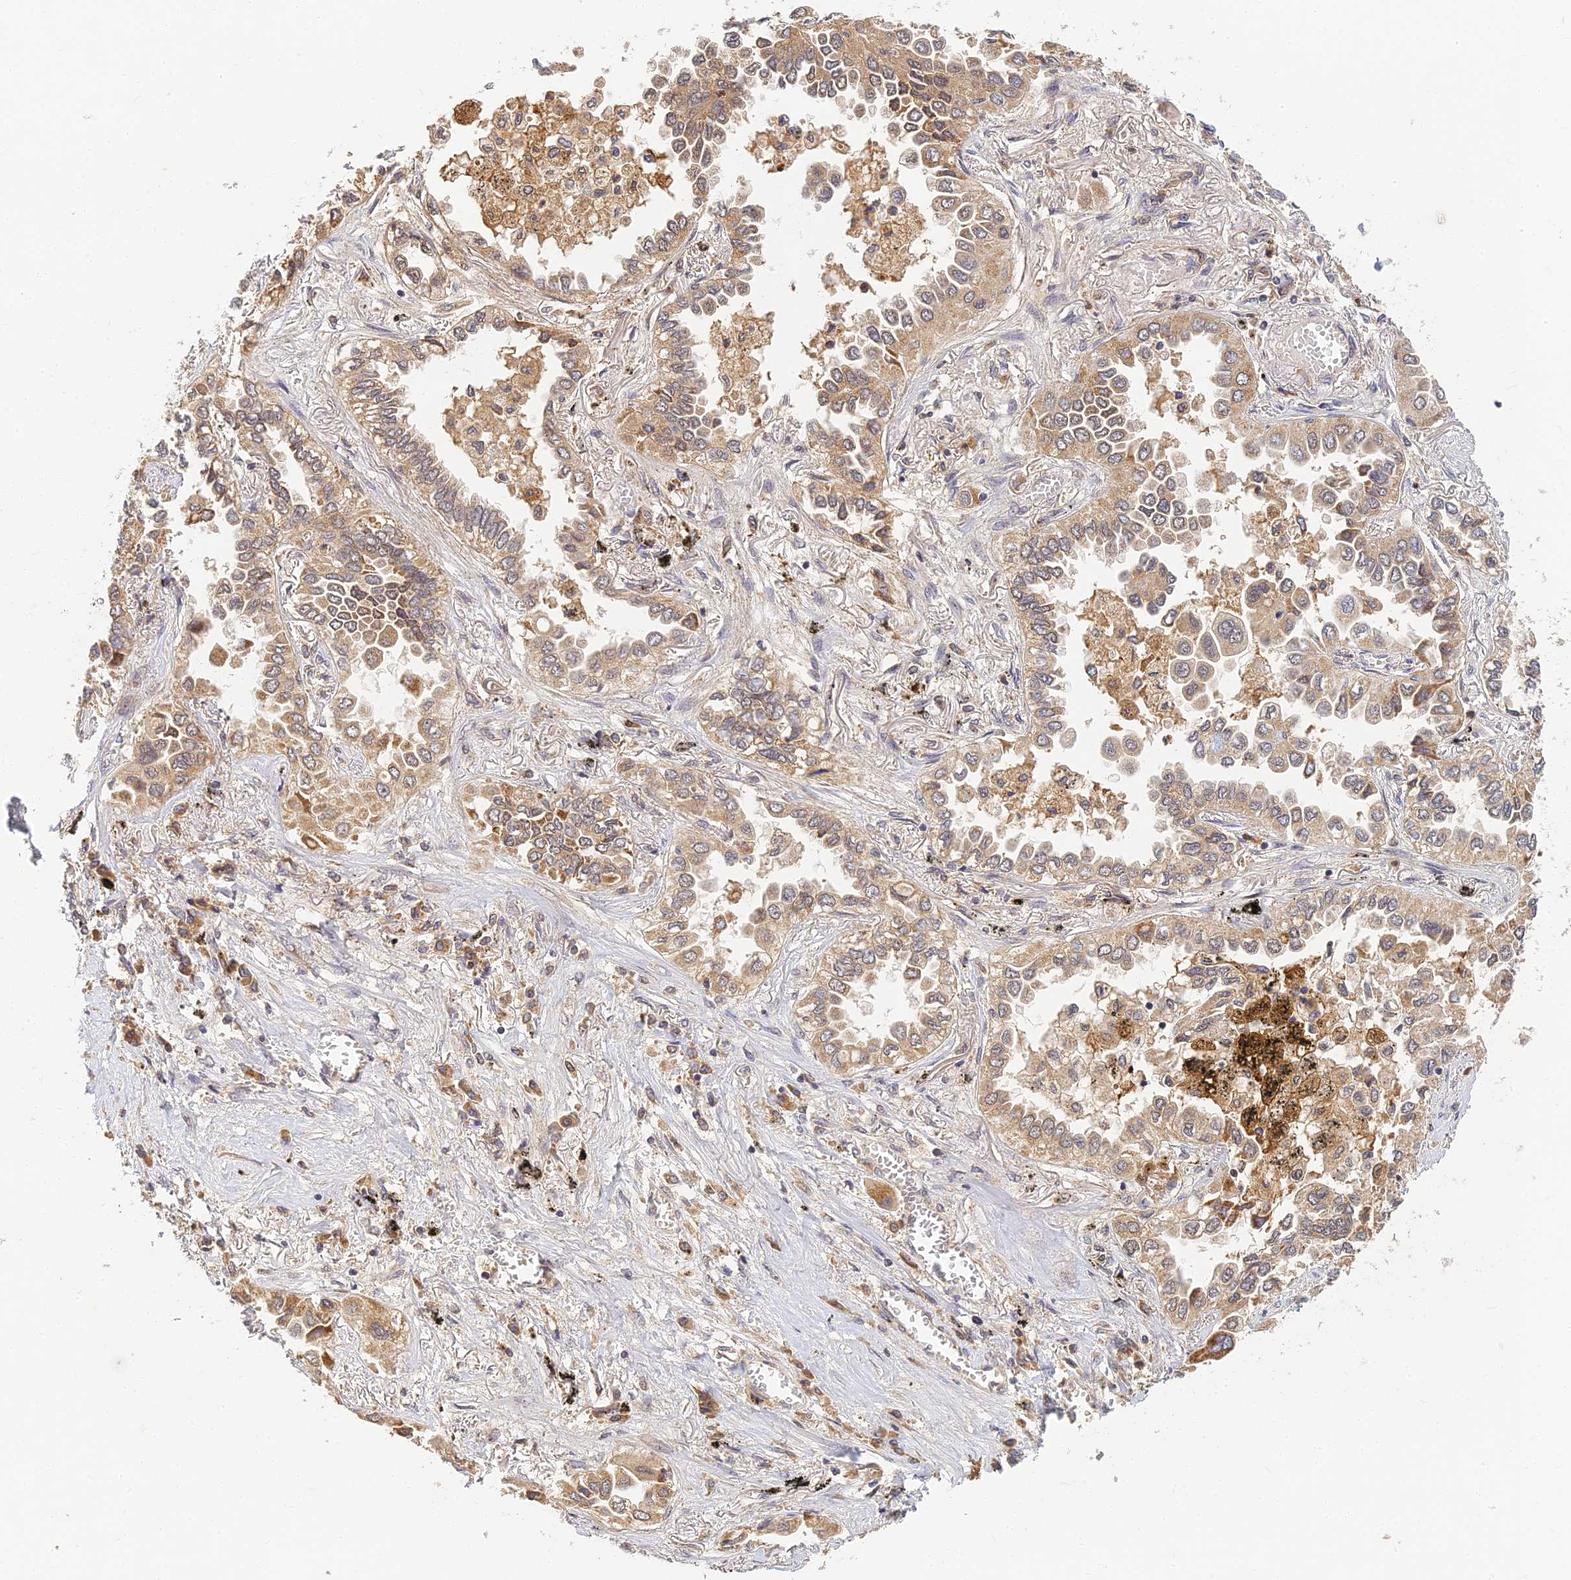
{"staining": {"intensity": "moderate", "quantity": ">75%", "location": "cytoplasmic/membranous"}, "tissue": "lung cancer", "cell_type": "Tumor cells", "image_type": "cancer", "snomed": [{"axis": "morphology", "description": "Adenocarcinoma, NOS"}, {"axis": "topography", "description": "Lung"}], "caption": "Lung cancer stained with DAB (3,3'-diaminobenzidine) IHC displays medium levels of moderate cytoplasmic/membranous staining in approximately >75% of tumor cells.", "gene": "RGL3", "patient": {"sex": "female", "age": 76}}